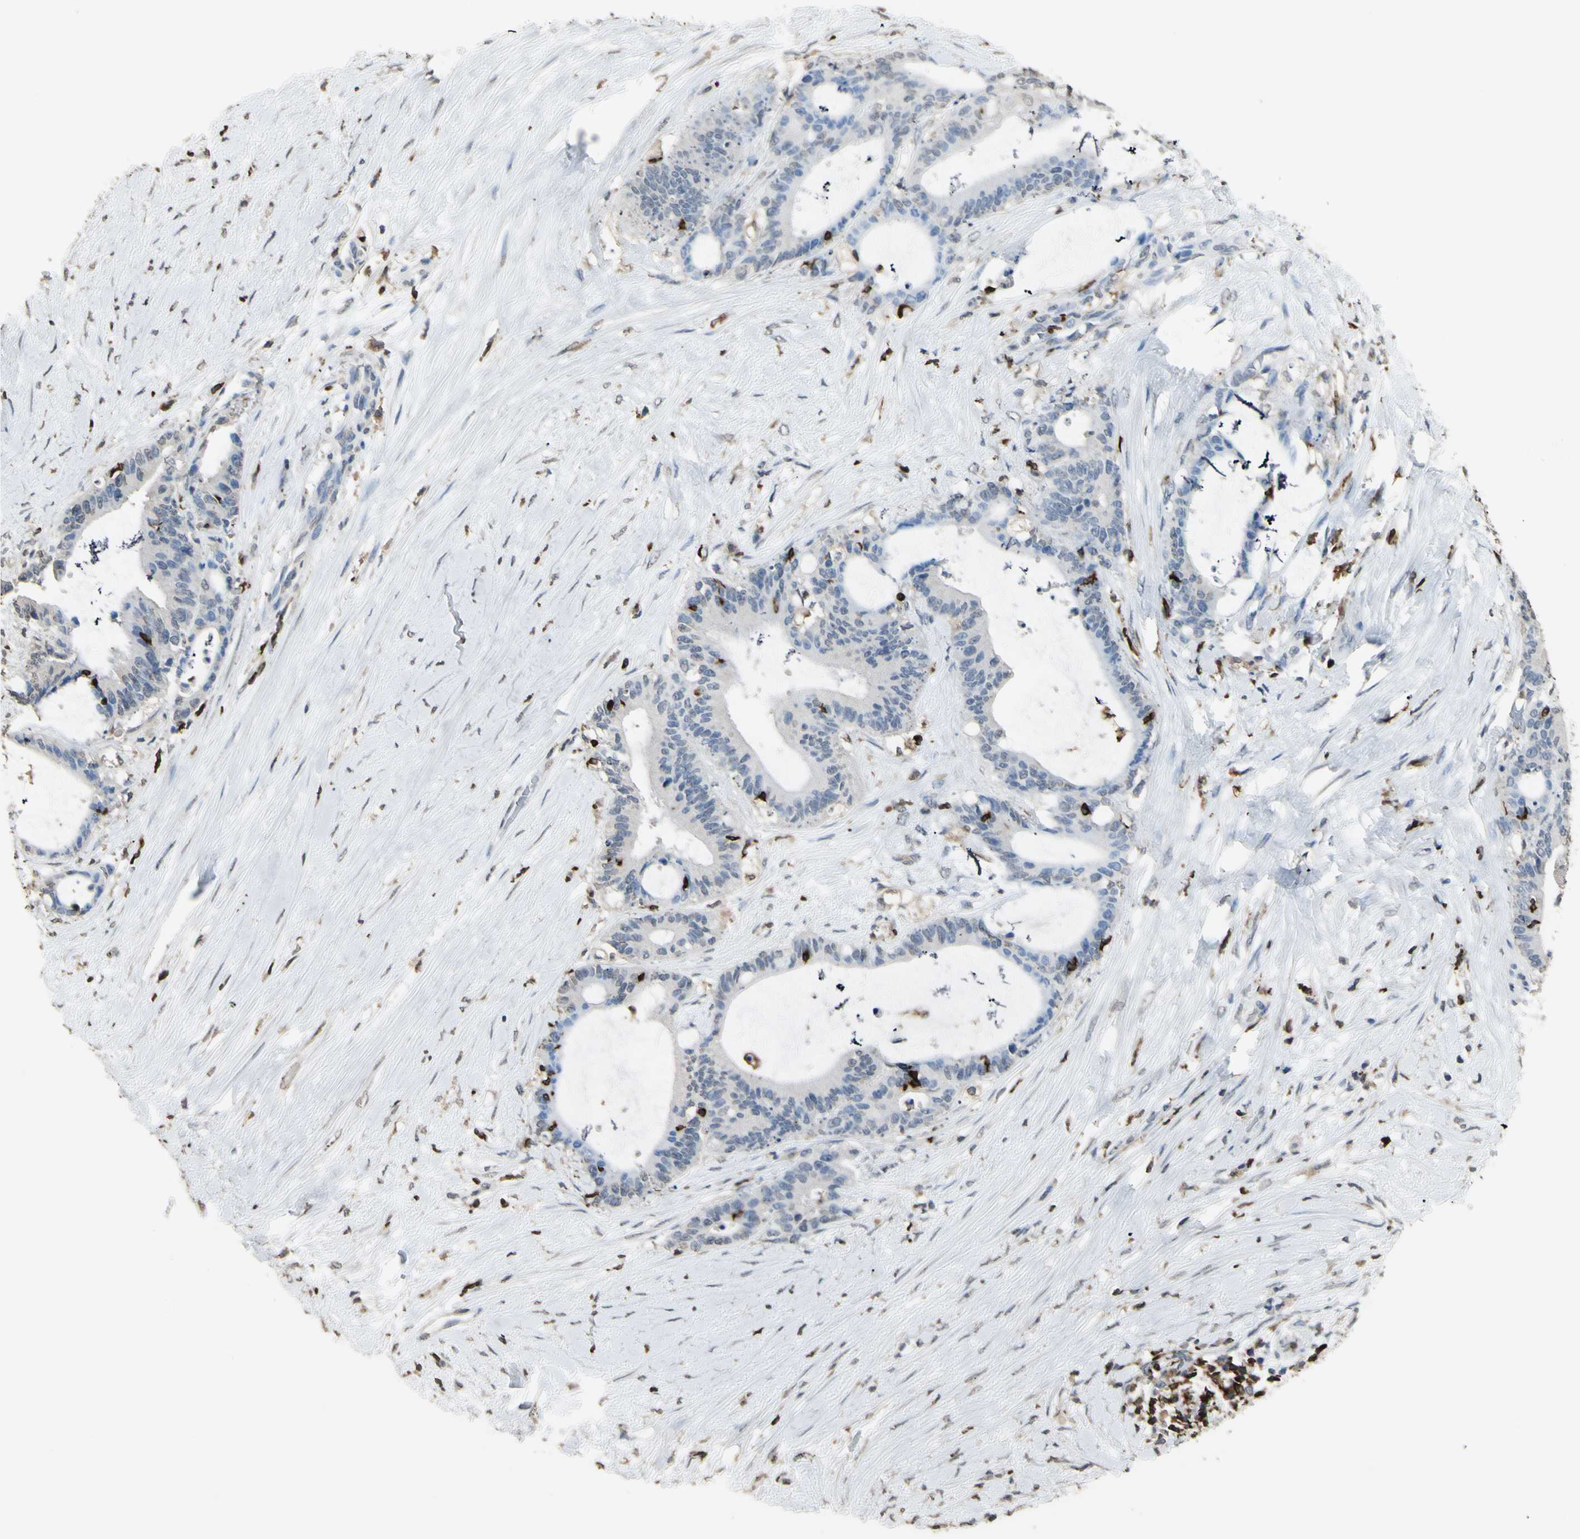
{"staining": {"intensity": "negative", "quantity": "none", "location": "none"}, "tissue": "liver cancer", "cell_type": "Tumor cells", "image_type": "cancer", "snomed": [{"axis": "morphology", "description": "Cholangiocarcinoma"}, {"axis": "topography", "description": "Liver"}], "caption": "Tumor cells show no significant protein staining in cholangiocarcinoma (liver).", "gene": "PSTPIP1", "patient": {"sex": "female", "age": 73}}